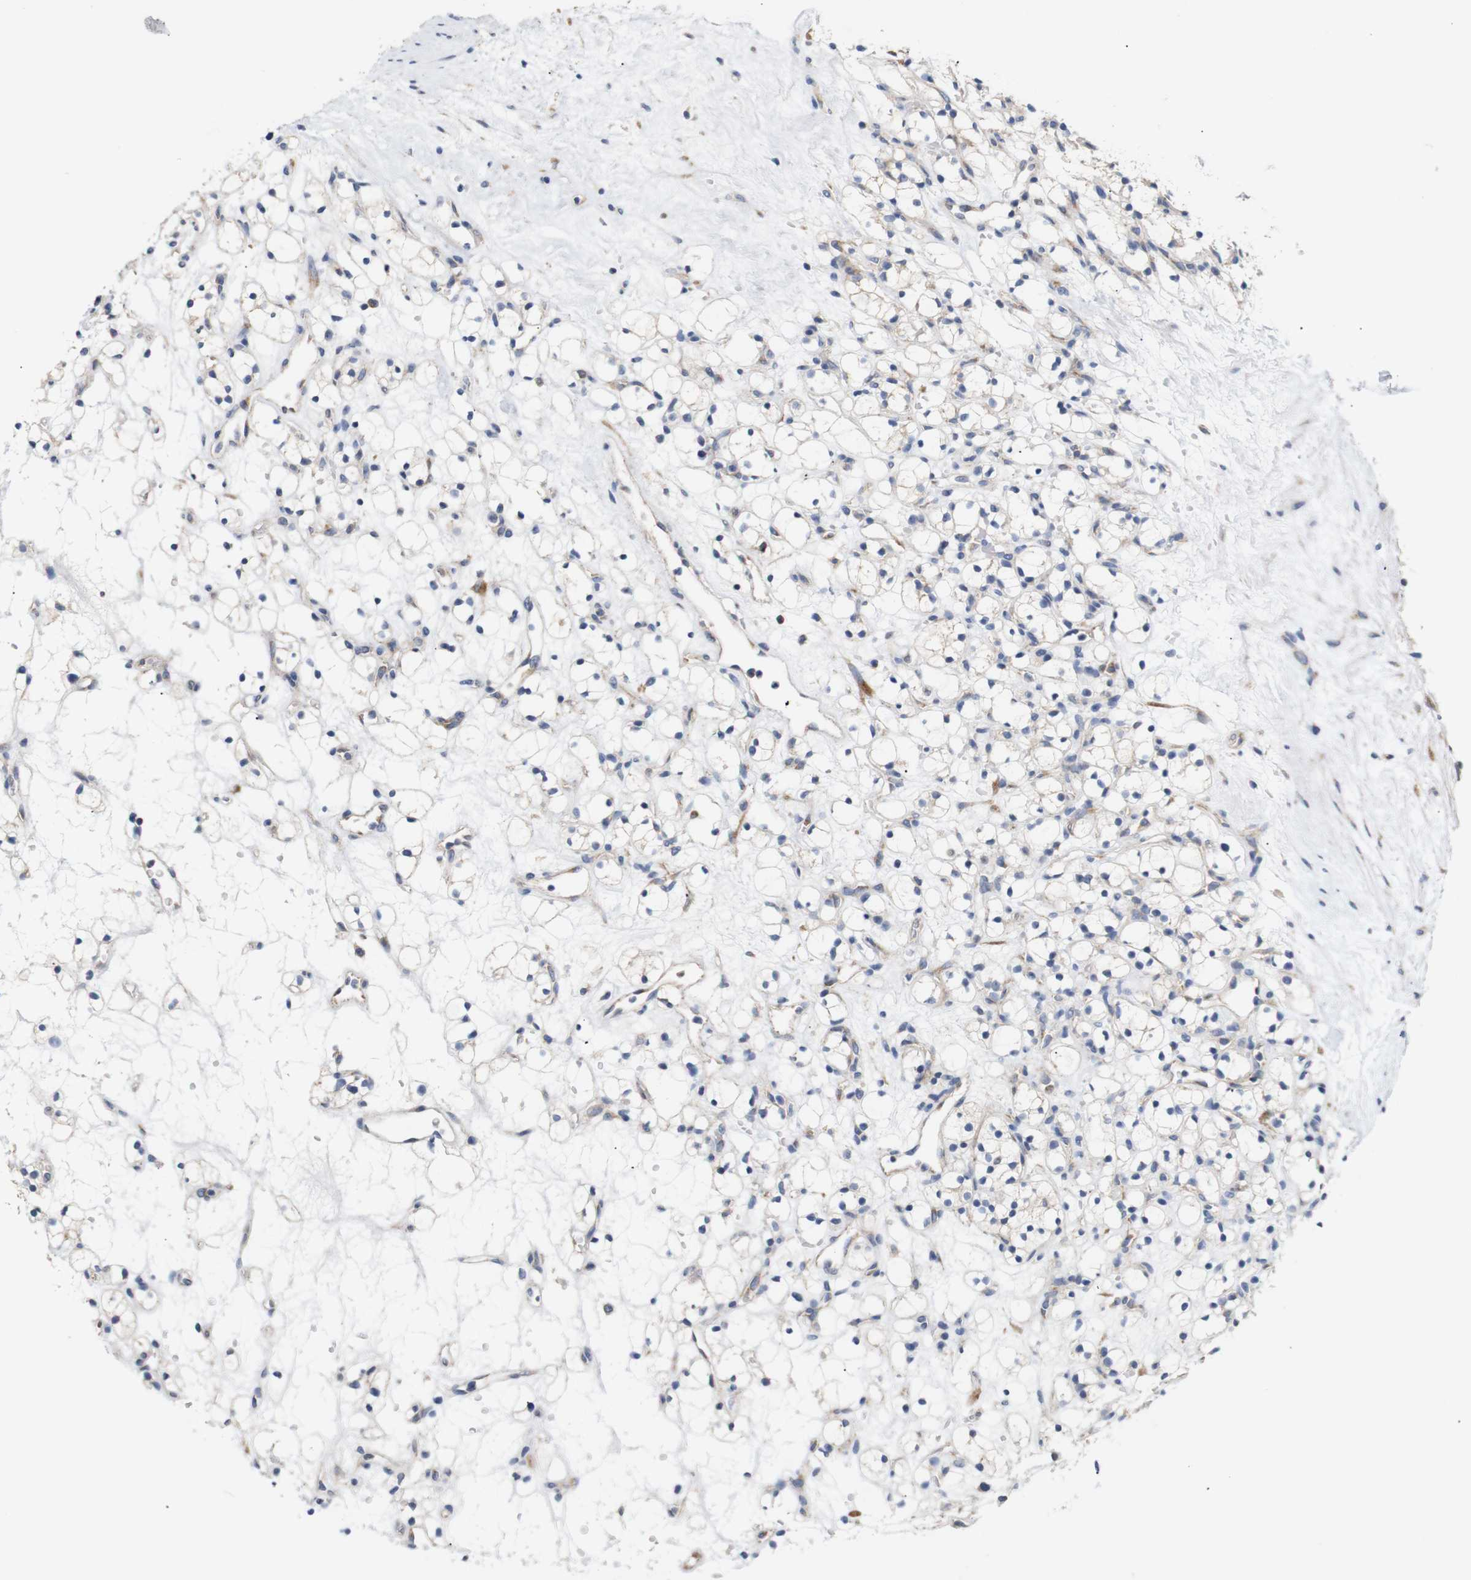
{"staining": {"intensity": "negative", "quantity": "none", "location": "none"}, "tissue": "renal cancer", "cell_type": "Tumor cells", "image_type": "cancer", "snomed": [{"axis": "morphology", "description": "Adenocarcinoma, NOS"}, {"axis": "topography", "description": "Kidney"}], "caption": "Tumor cells show no significant expression in renal cancer. (DAB (3,3'-diaminobenzidine) immunohistochemistry visualized using brightfield microscopy, high magnification).", "gene": "TRIM5", "patient": {"sex": "female", "age": 60}}